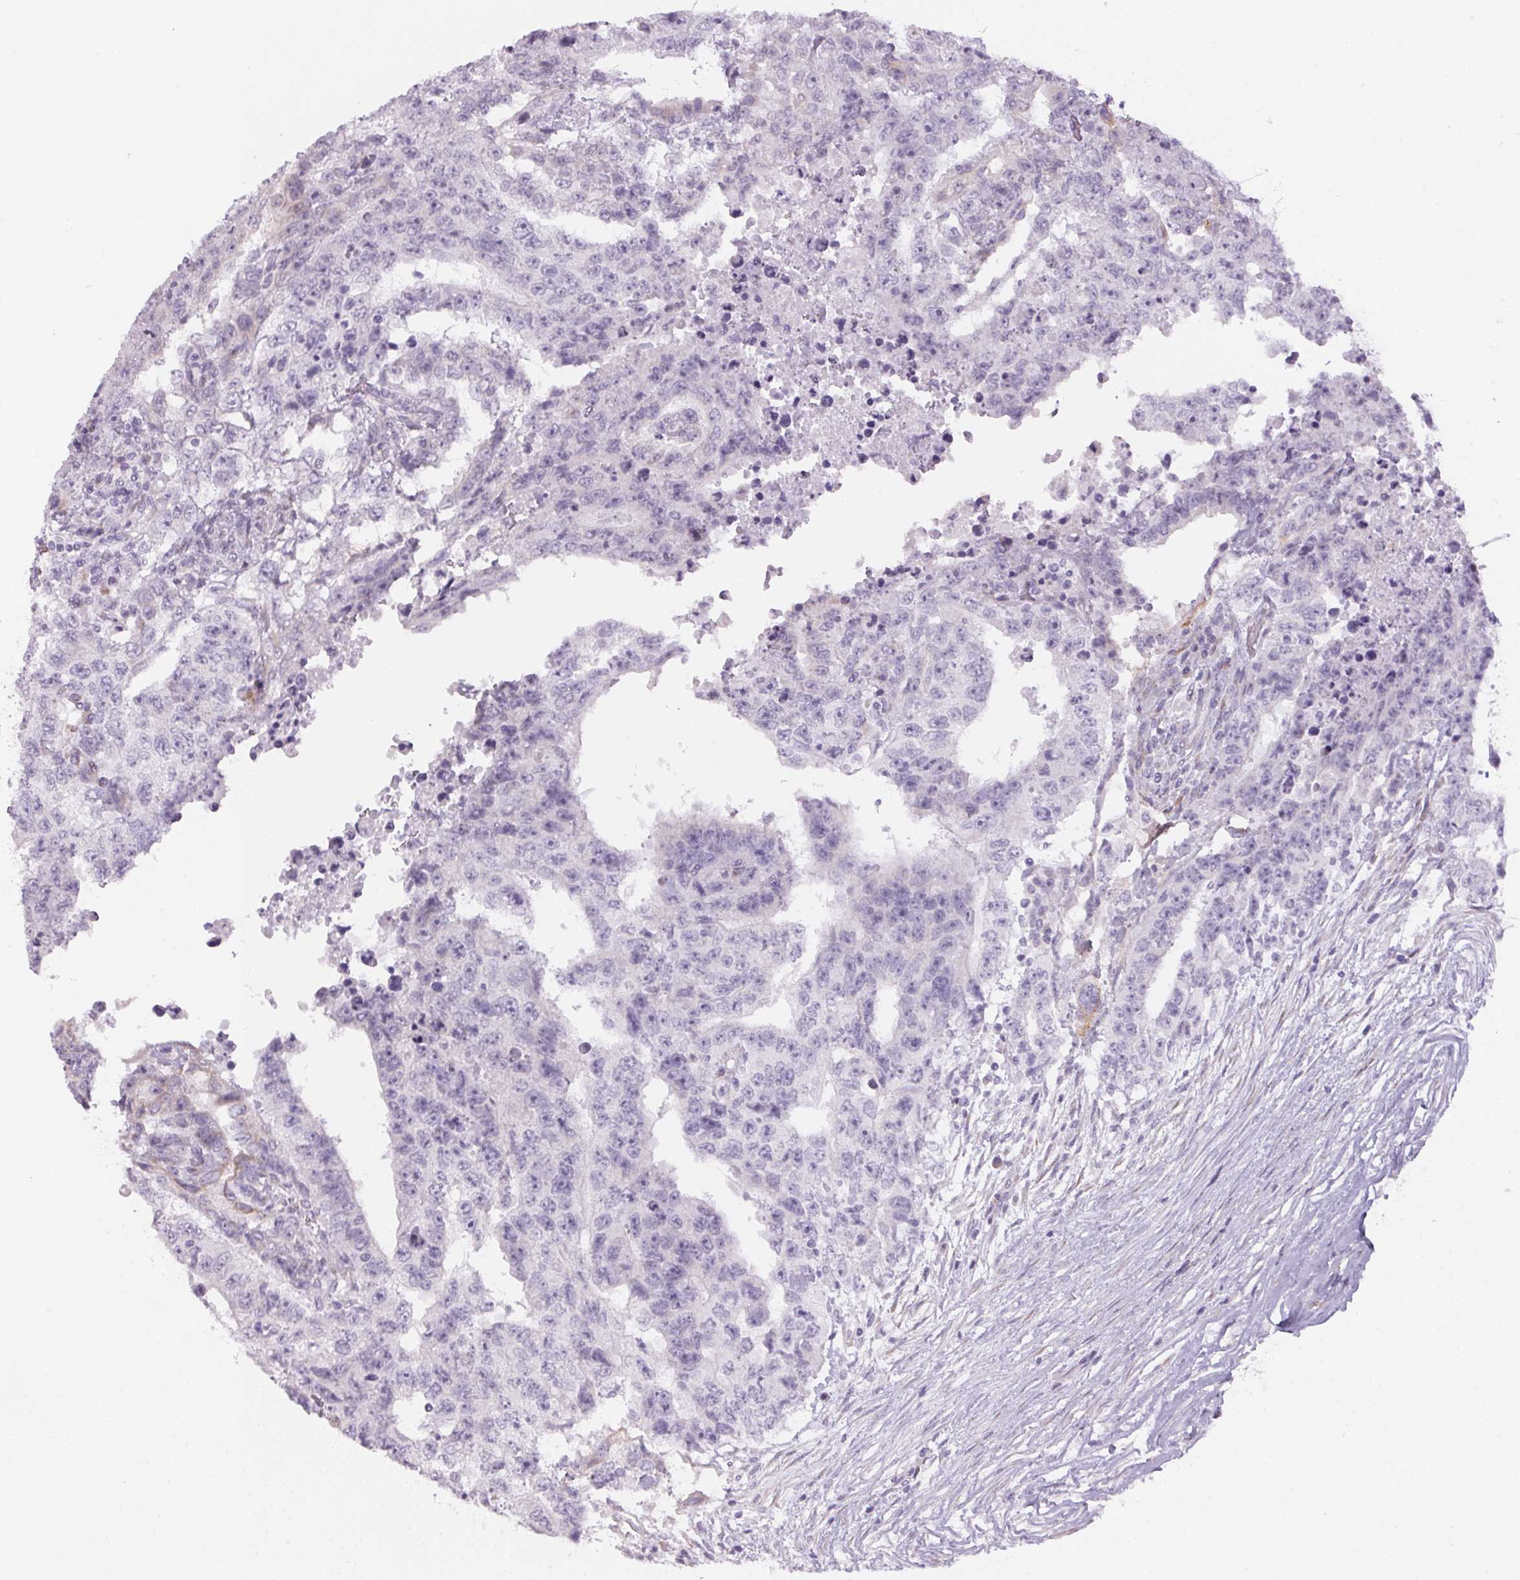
{"staining": {"intensity": "negative", "quantity": "none", "location": "none"}, "tissue": "testis cancer", "cell_type": "Tumor cells", "image_type": "cancer", "snomed": [{"axis": "morphology", "description": "Carcinoma, Embryonal, NOS"}, {"axis": "topography", "description": "Testis"}], "caption": "The micrograph reveals no significant staining in tumor cells of embryonal carcinoma (testis).", "gene": "CCDC96", "patient": {"sex": "male", "age": 24}}